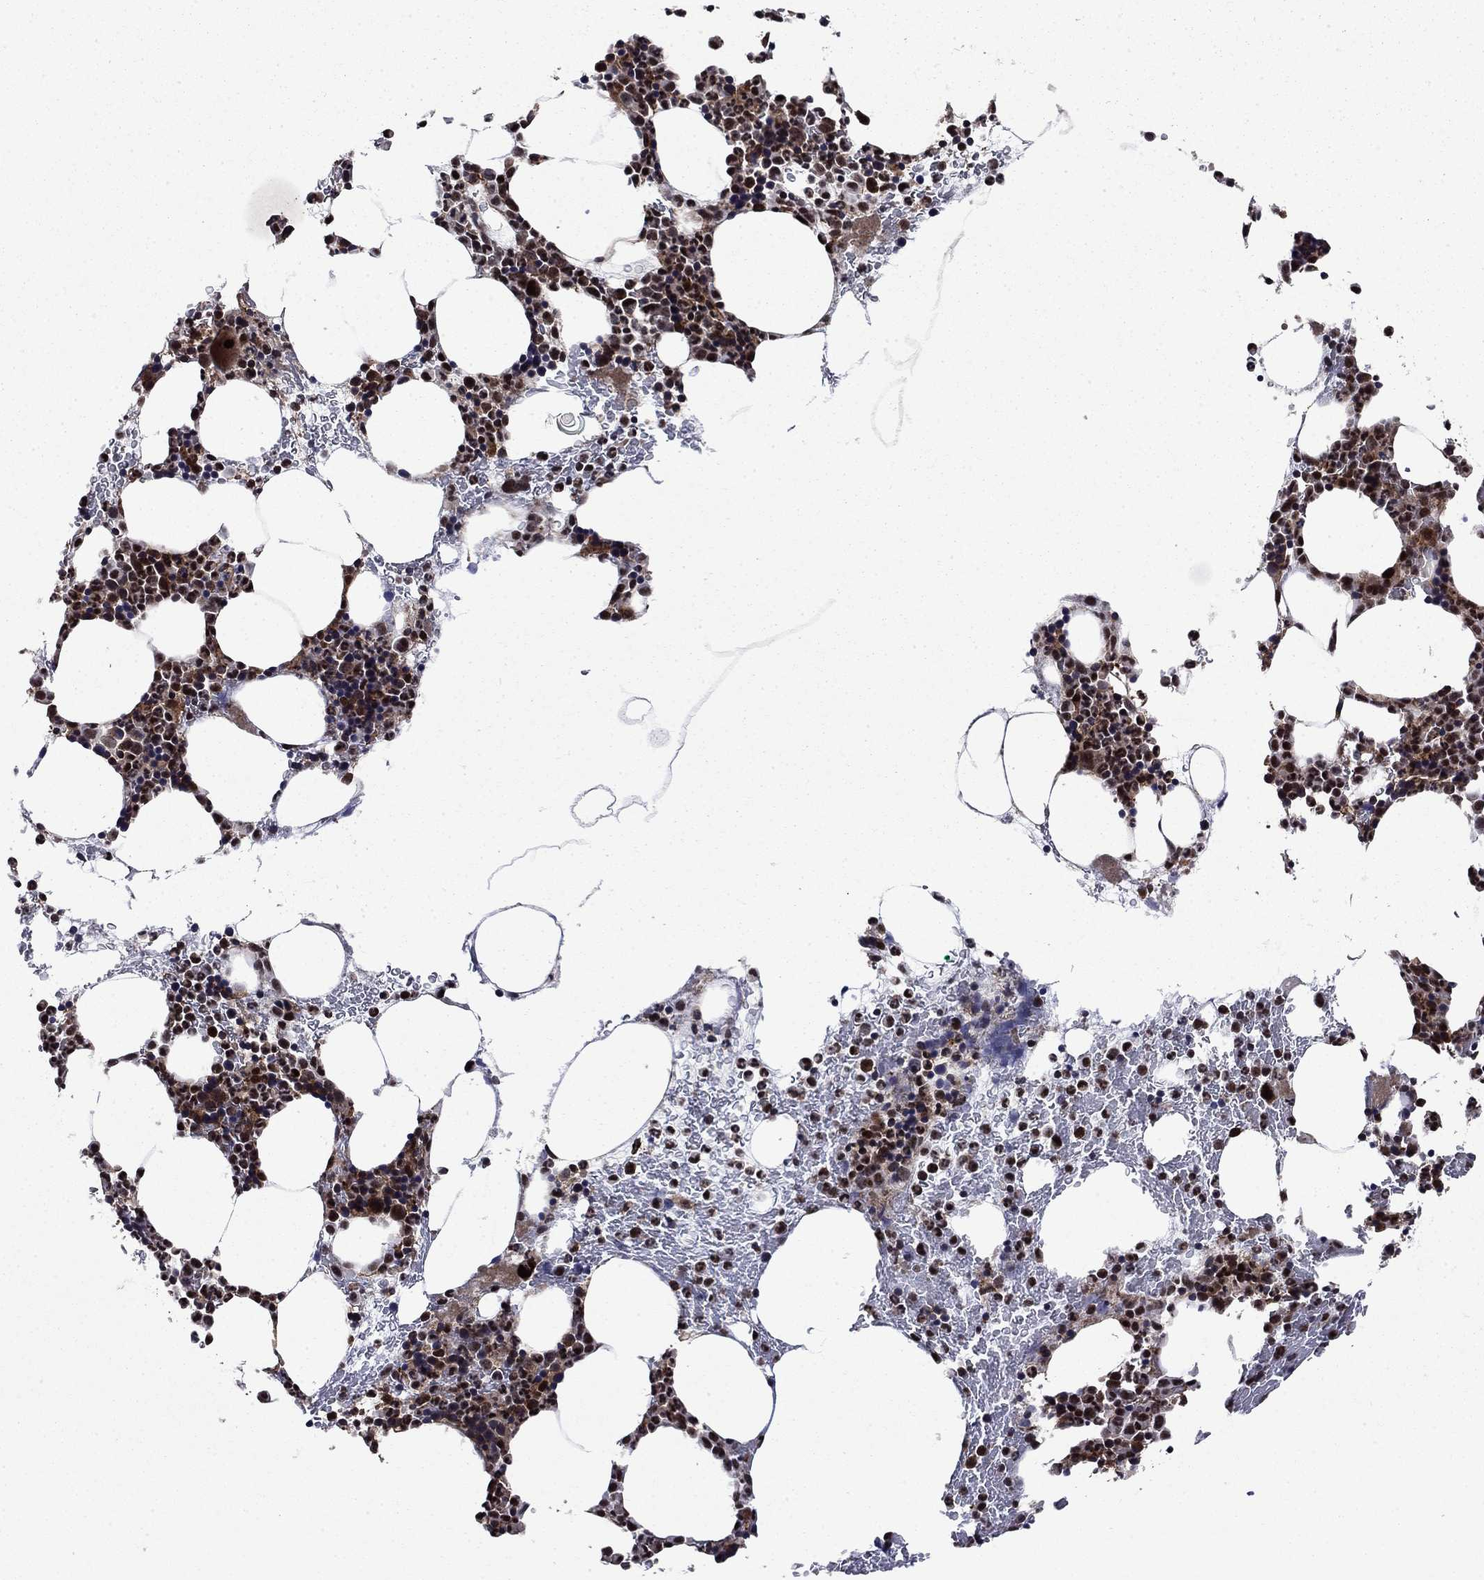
{"staining": {"intensity": "strong", "quantity": "<25%", "location": "cytoplasmic/membranous,nuclear"}, "tissue": "bone marrow", "cell_type": "Hematopoietic cells", "image_type": "normal", "snomed": [{"axis": "morphology", "description": "Normal tissue, NOS"}, {"axis": "topography", "description": "Bone marrow"}], "caption": "This histopathology image demonstrates IHC staining of unremarkable human bone marrow, with medium strong cytoplasmic/membranous,nuclear expression in about <25% of hematopoietic cells.", "gene": "AGTPBP1", "patient": {"sex": "male", "age": 83}}